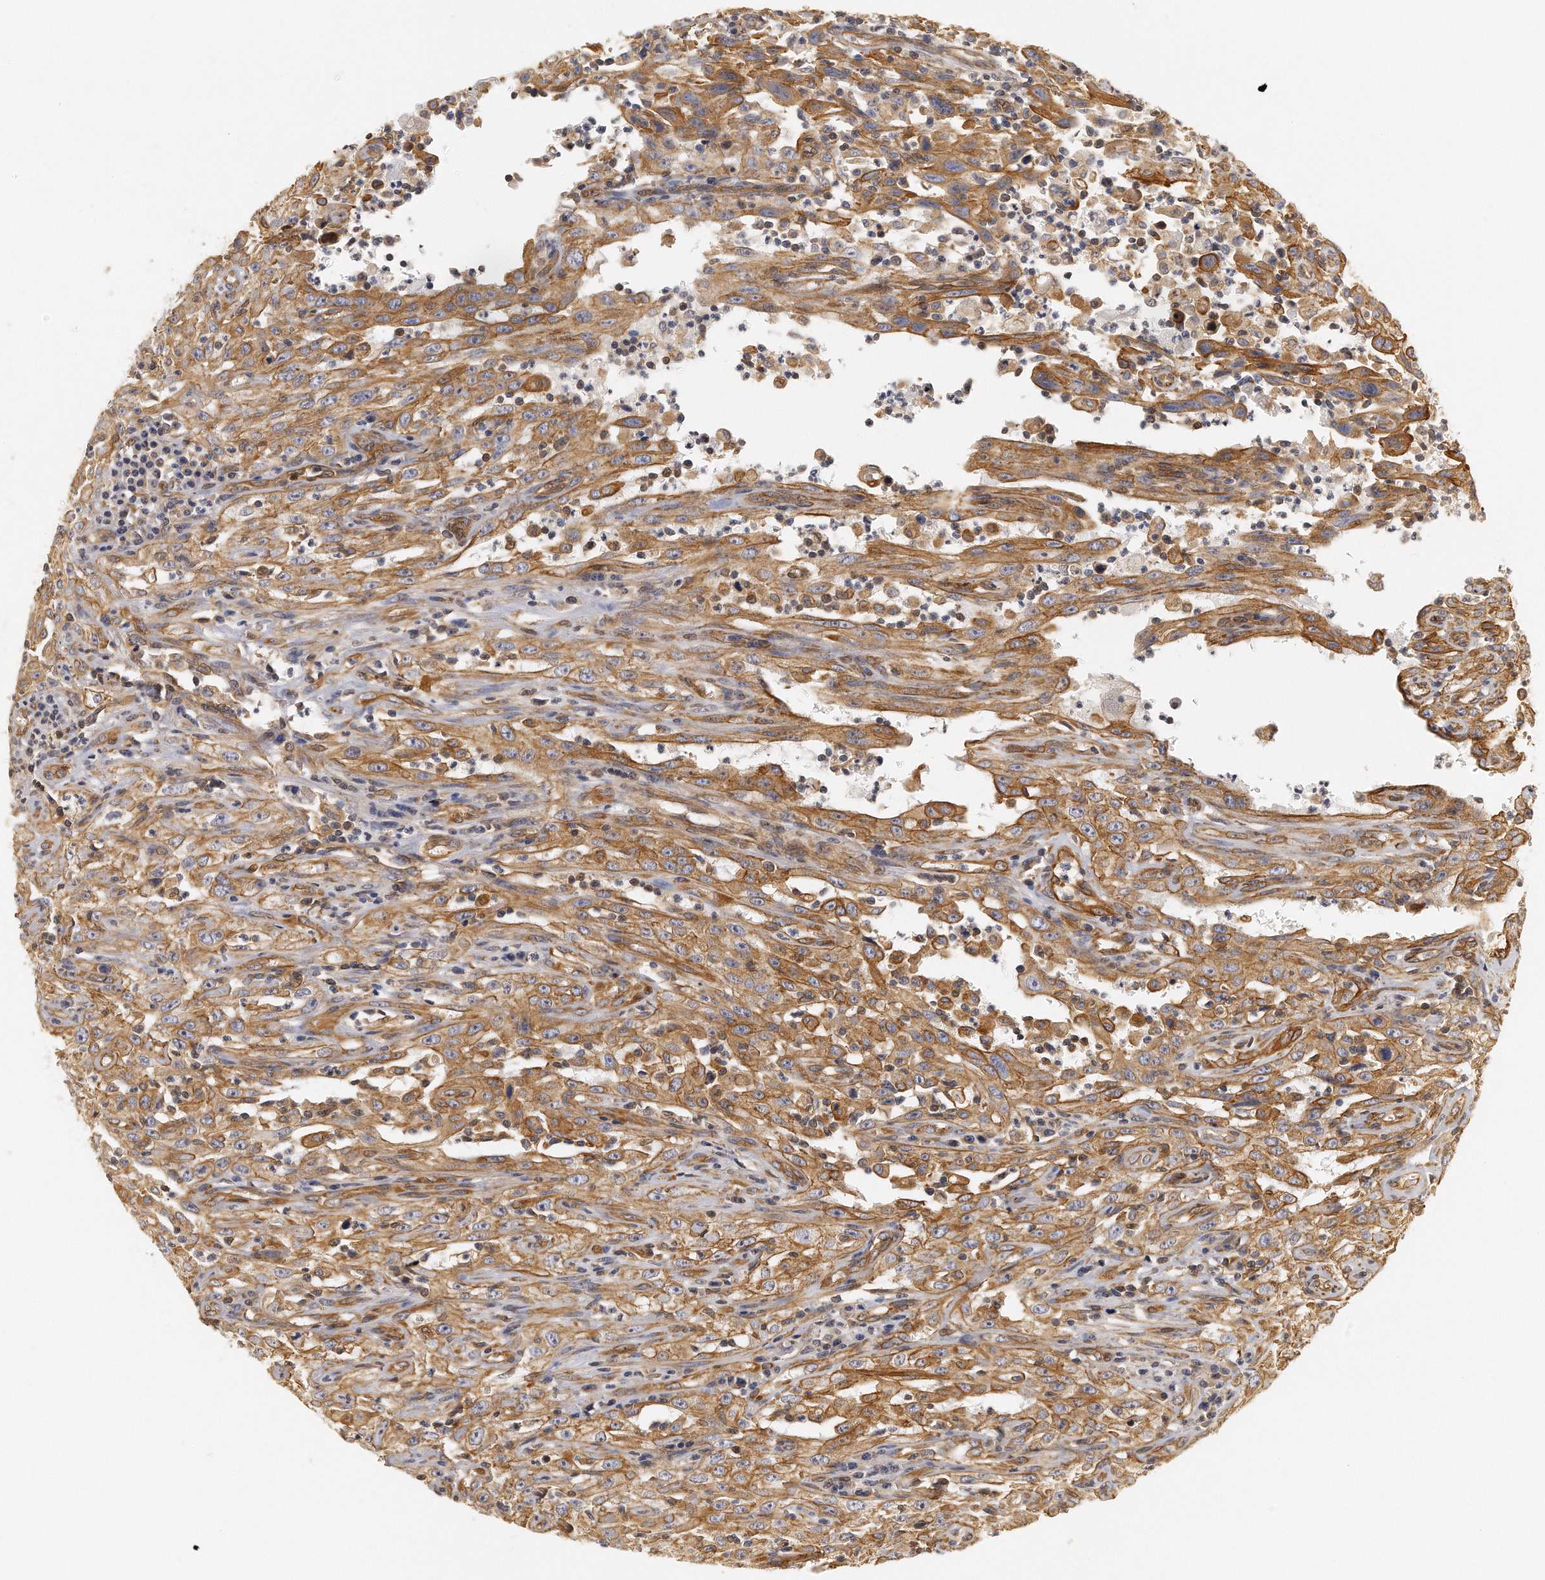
{"staining": {"intensity": "moderate", "quantity": ">75%", "location": "cytoplasmic/membranous"}, "tissue": "head and neck cancer", "cell_type": "Tumor cells", "image_type": "cancer", "snomed": [{"axis": "morphology", "description": "Squamous cell carcinoma, NOS"}, {"axis": "topography", "description": "Oral tissue"}, {"axis": "topography", "description": "Head-Neck"}], "caption": "Protein analysis of head and neck cancer tissue demonstrates moderate cytoplasmic/membranous positivity in about >75% of tumor cells.", "gene": "CHST7", "patient": {"sex": "female", "age": 76}}